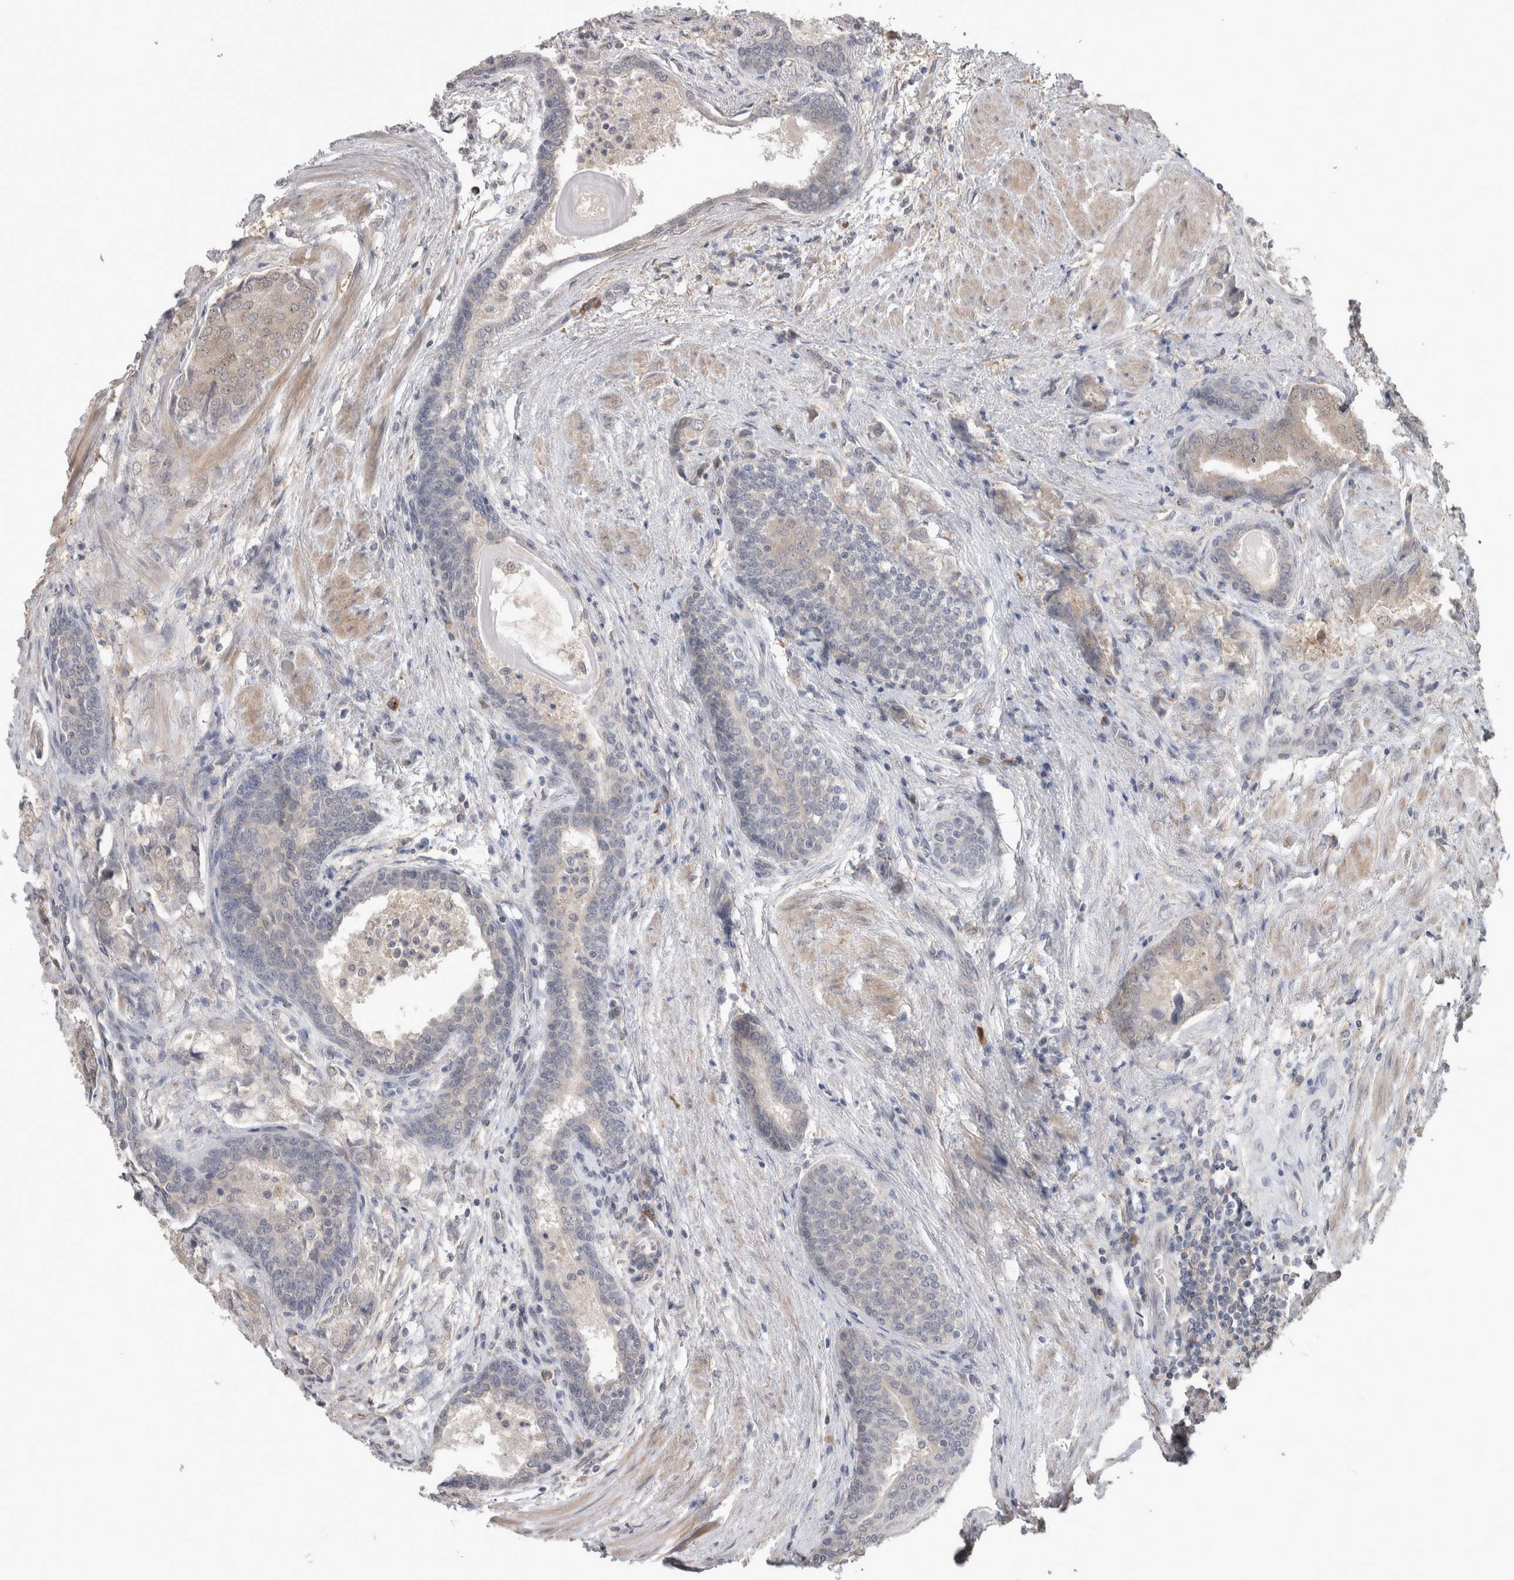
{"staining": {"intensity": "weak", "quantity": "<25%", "location": "cytoplasmic/membranous"}, "tissue": "prostate cancer", "cell_type": "Tumor cells", "image_type": "cancer", "snomed": [{"axis": "morphology", "description": "Adenocarcinoma, High grade"}, {"axis": "topography", "description": "Prostate"}], "caption": "Human prostate cancer (high-grade adenocarcinoma) stained for a protein using immunohistochemistry demonstrates no staining in tumor cells.", "gene": "CUL2", "patient": {"sex": "male", "age": 50}}